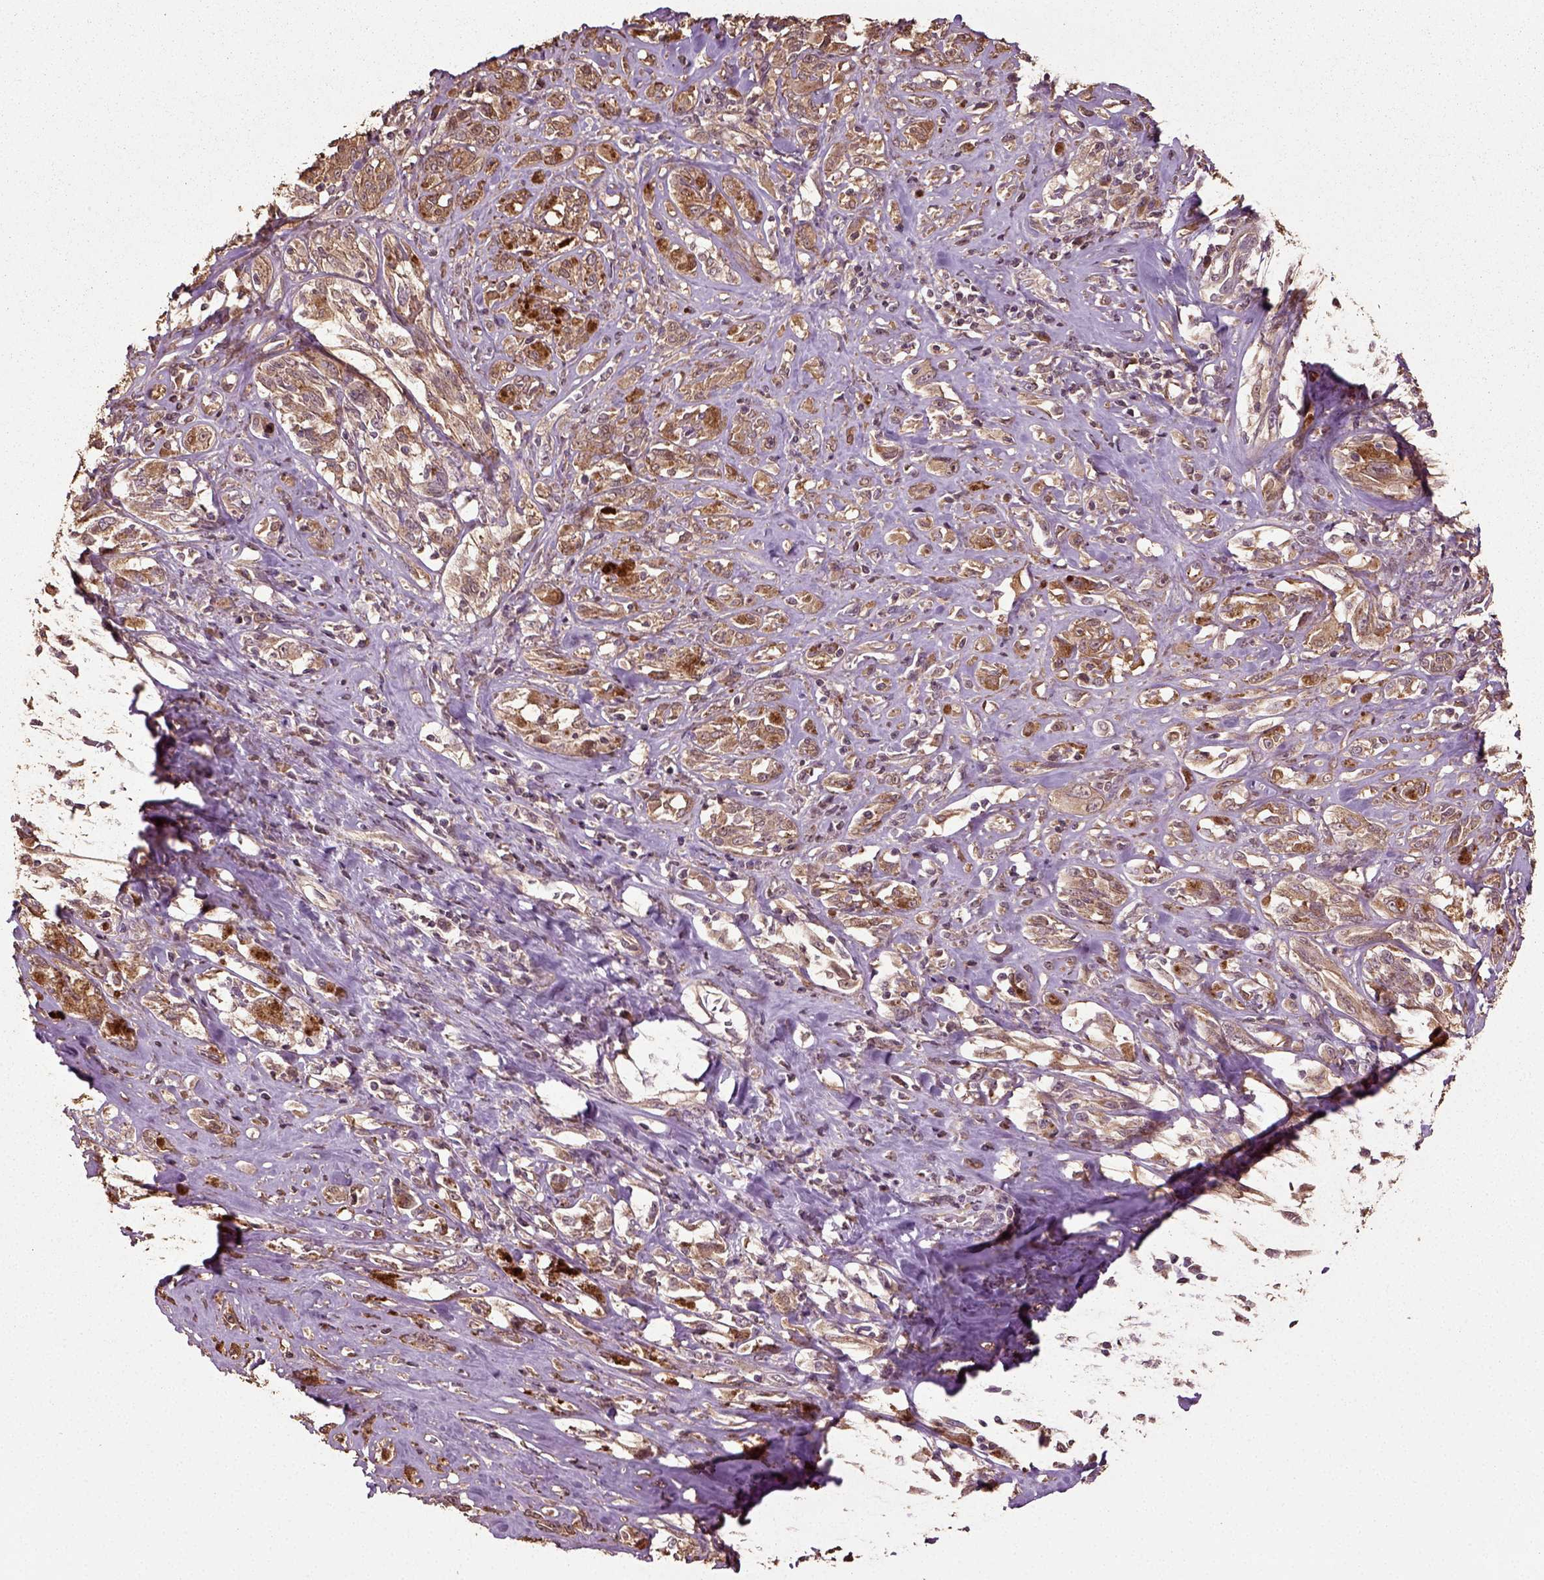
{"staining": {"intensity": "moderate", "quantity": ">75%", "location": "cytoplasmic/membranous"}, "tissue": "melanoma", "cell_type": "Tumor cells", "image_type": "cancer", "snomed": [{"axis": "morphology", "description": "Malignant melanoma, NOS"}, {"axis": "topography", "description": "Skin"}], "caption": "There is medium levels of moderate cytoplasmic/membranous positivity in tumor cells of melanoma, as demonstrated by immunohistochemical staining (brown color).", "gene": "ERV3-1", "patient": {"sex": "female", "age": 91}}